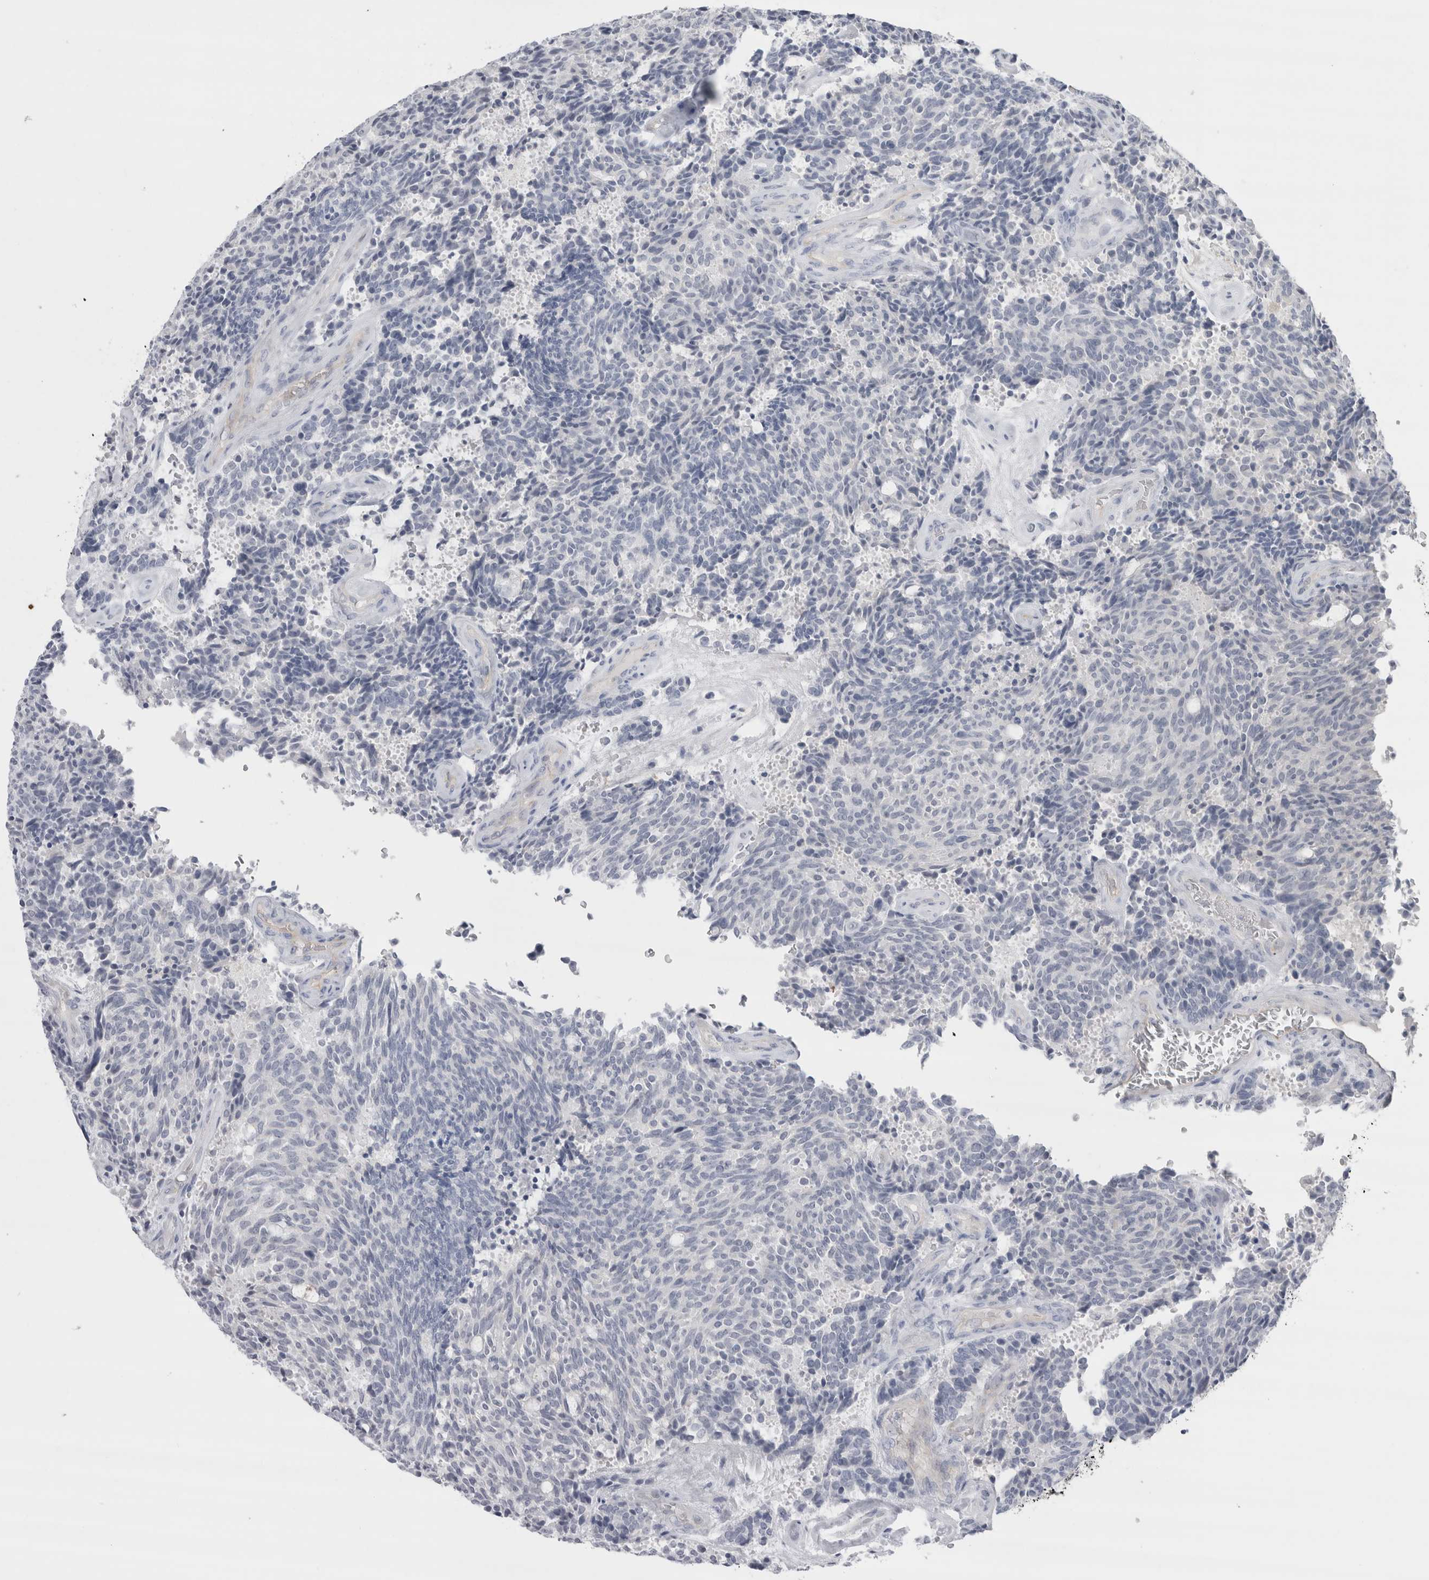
{"staining": {"intensity": "negative", "quantity": "none", "location": "none"}, "tissue": "carcinoid", "cell_type": "Tumor cells", "image_type": "cancer", "snomed": [{"axis": "morphology", "description": "Carcinoid, malignant, NOS"}, {"axis": "topography", "description": "Pancreas"}], "caption": "This photomicrograph is of carcinoid stained with IHC to label a protein in brown with the nuclei are counter-stained blue. There is no staining in tumor cells. (DAB (3,3'-diaminobenzidine) IHC, high magnification).", "gene": "CDH17", "patient": {"sex": "female", "age": 54}}